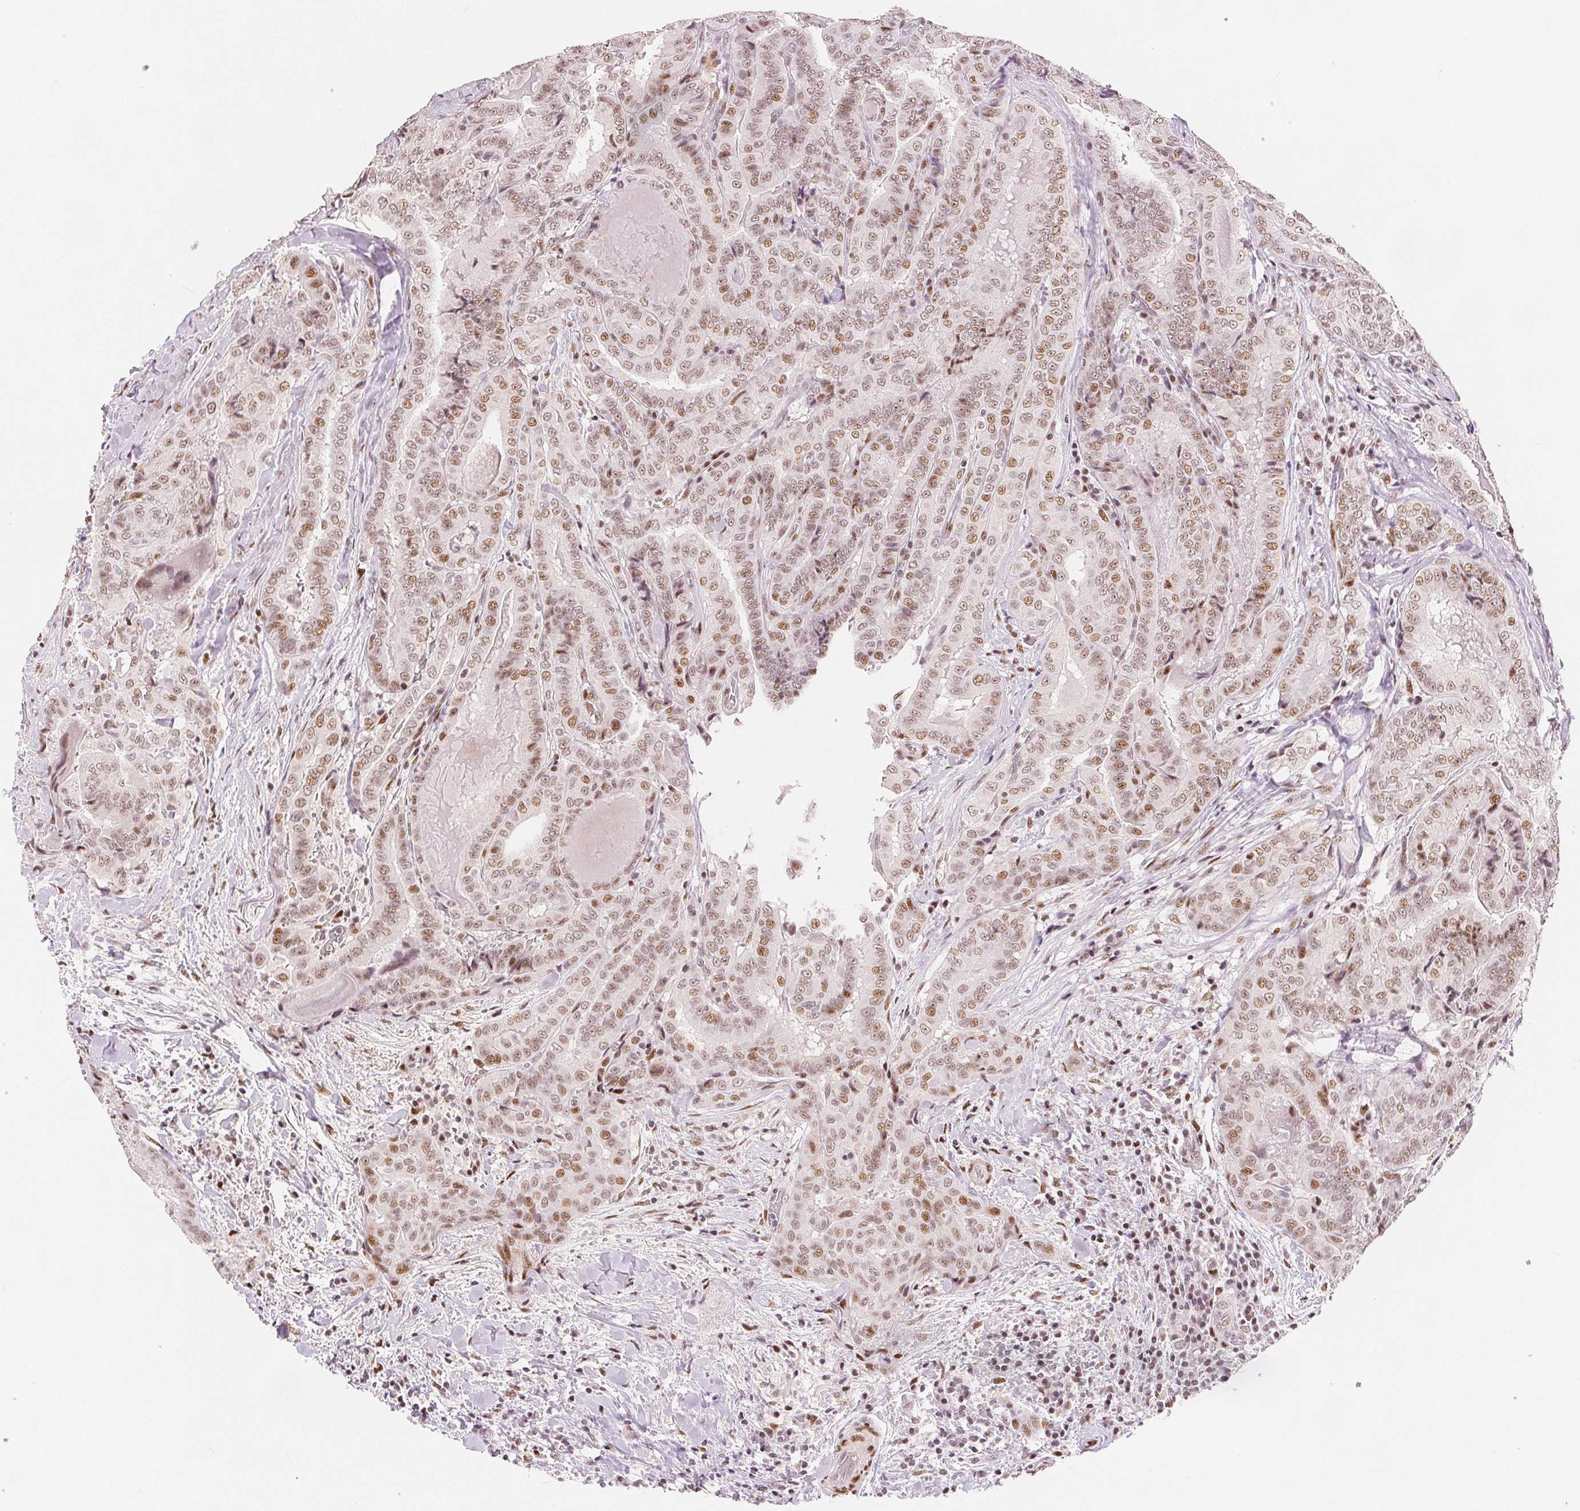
{"staining": {"intensity": "weak", "quantity": ">75%", "location": "nuclear"}, "tissue": "thyroid cancer", "cell_type": "Tumor cells", "image_type": "cancer", "snomed": [{"axis": "morphology", "description": "Papillary adenocarcinoma, NOS"}, {"axis": "topography", "description": "Thyroid gland"}], "caption": "Thyroid cancer (papillary adenocarcinoma) stained with a brown dye displays weak nuclear positive staining in approximately >75% of tumor cells.", "gene": "ZNF703", "patient": {"sex": "female", "age": 61}}